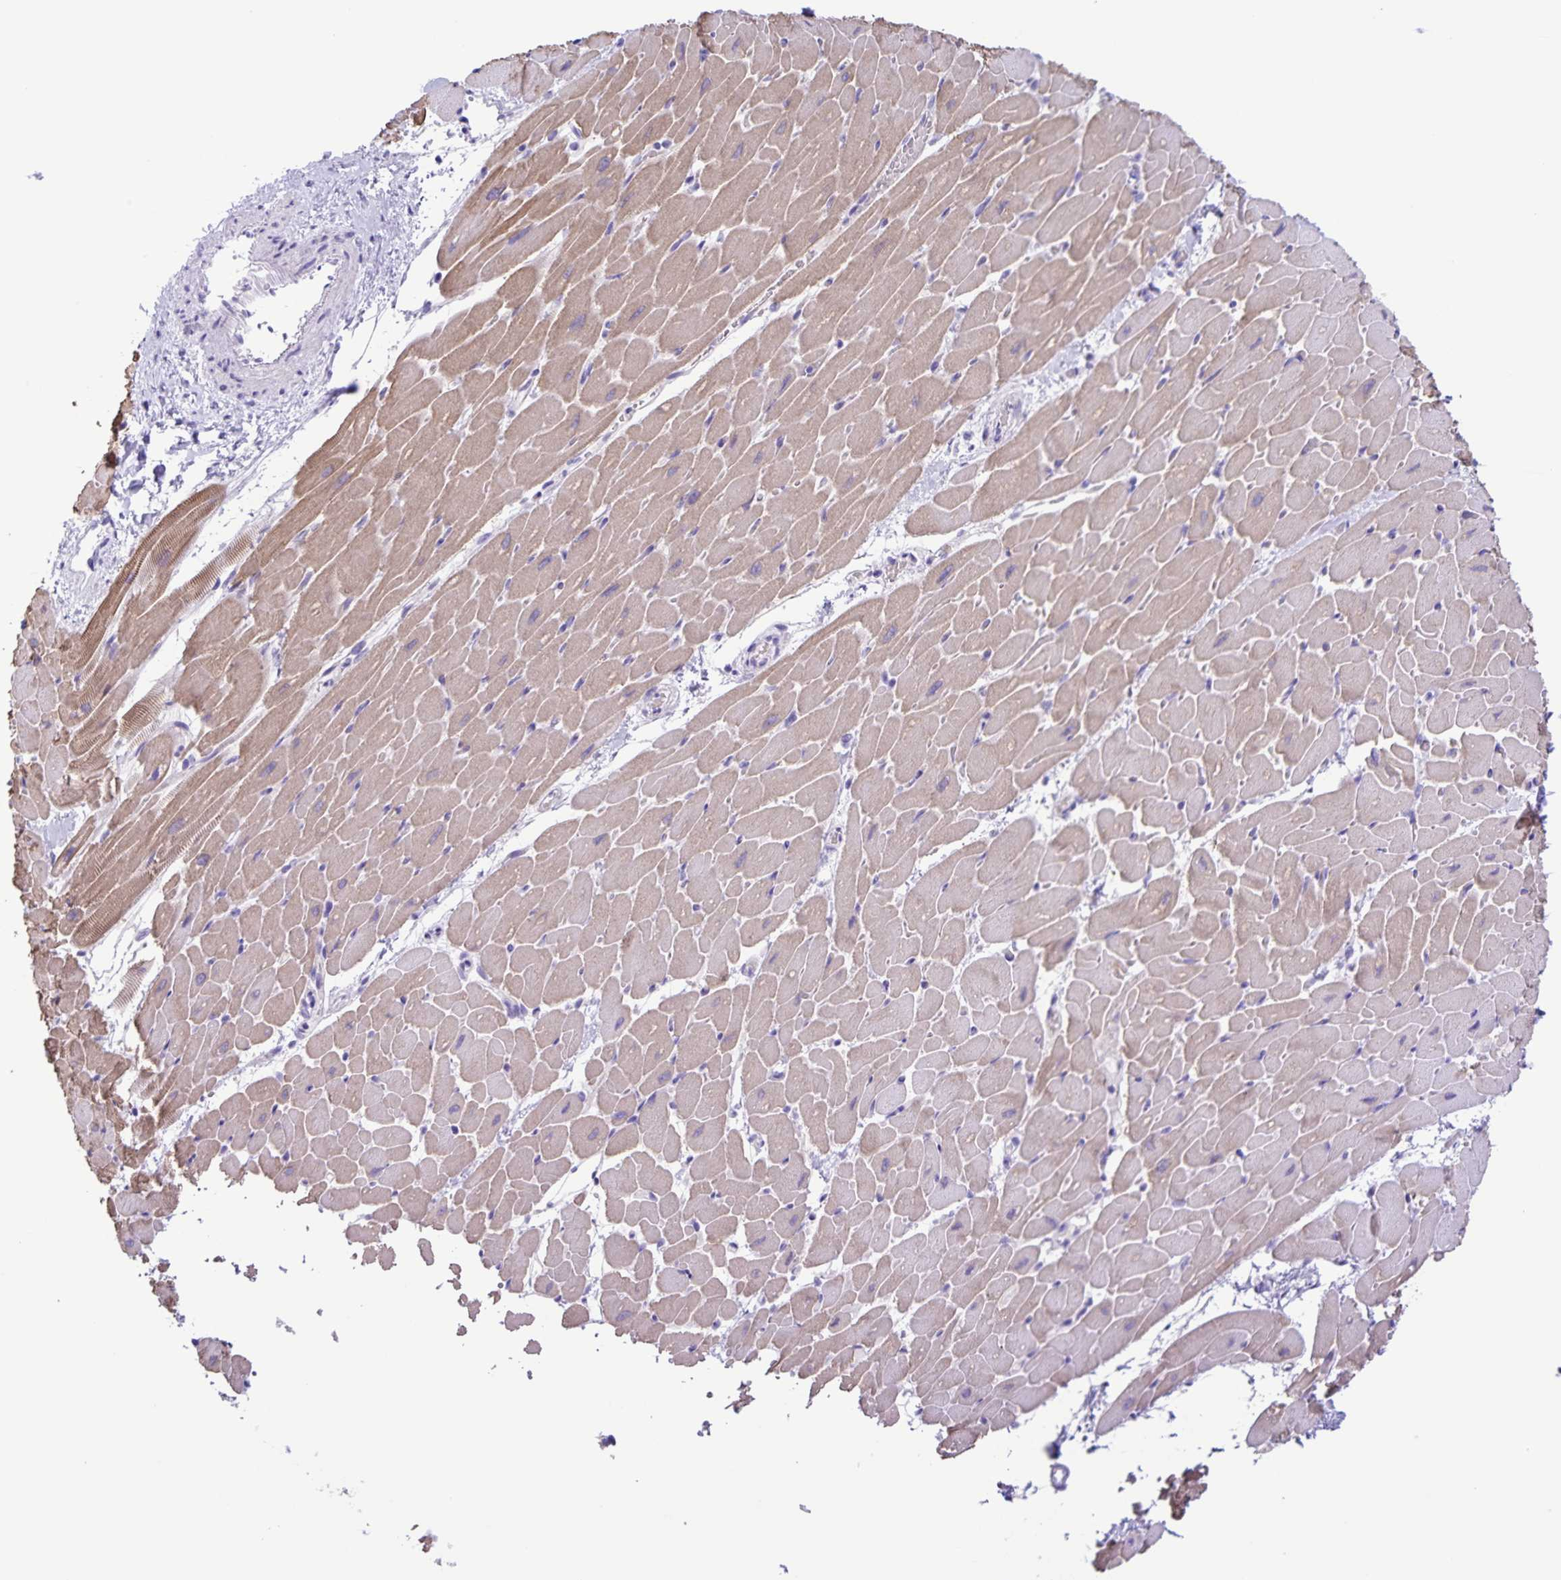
{"staining": {"intensity": "moderate", "quantity": "25%-75%", "location": "cytoplasmic/membranous"}, "tissue": "heart muscle", "cell_type": "Cardiomyocytes", "image_type": "normal", "snomed": [{"axis": "morphology", "description": "Normal tissue, NOS"}, {"axis": "topography", "description": "Heart"}], "caption": "The histopathology image reveals immunohistochemical staining of normal heart muscle. There is moderate cytoplasmic/membranous expression is present in approximately 25%-75% of cardiomyocytes. The protein of interest is stained brown, and the nuclei are stained in blue (DAB IHC with brightfield microscopy, high magnification).", "gene": "CAPSL", "patient": {"sex": "male", "age": 37}}